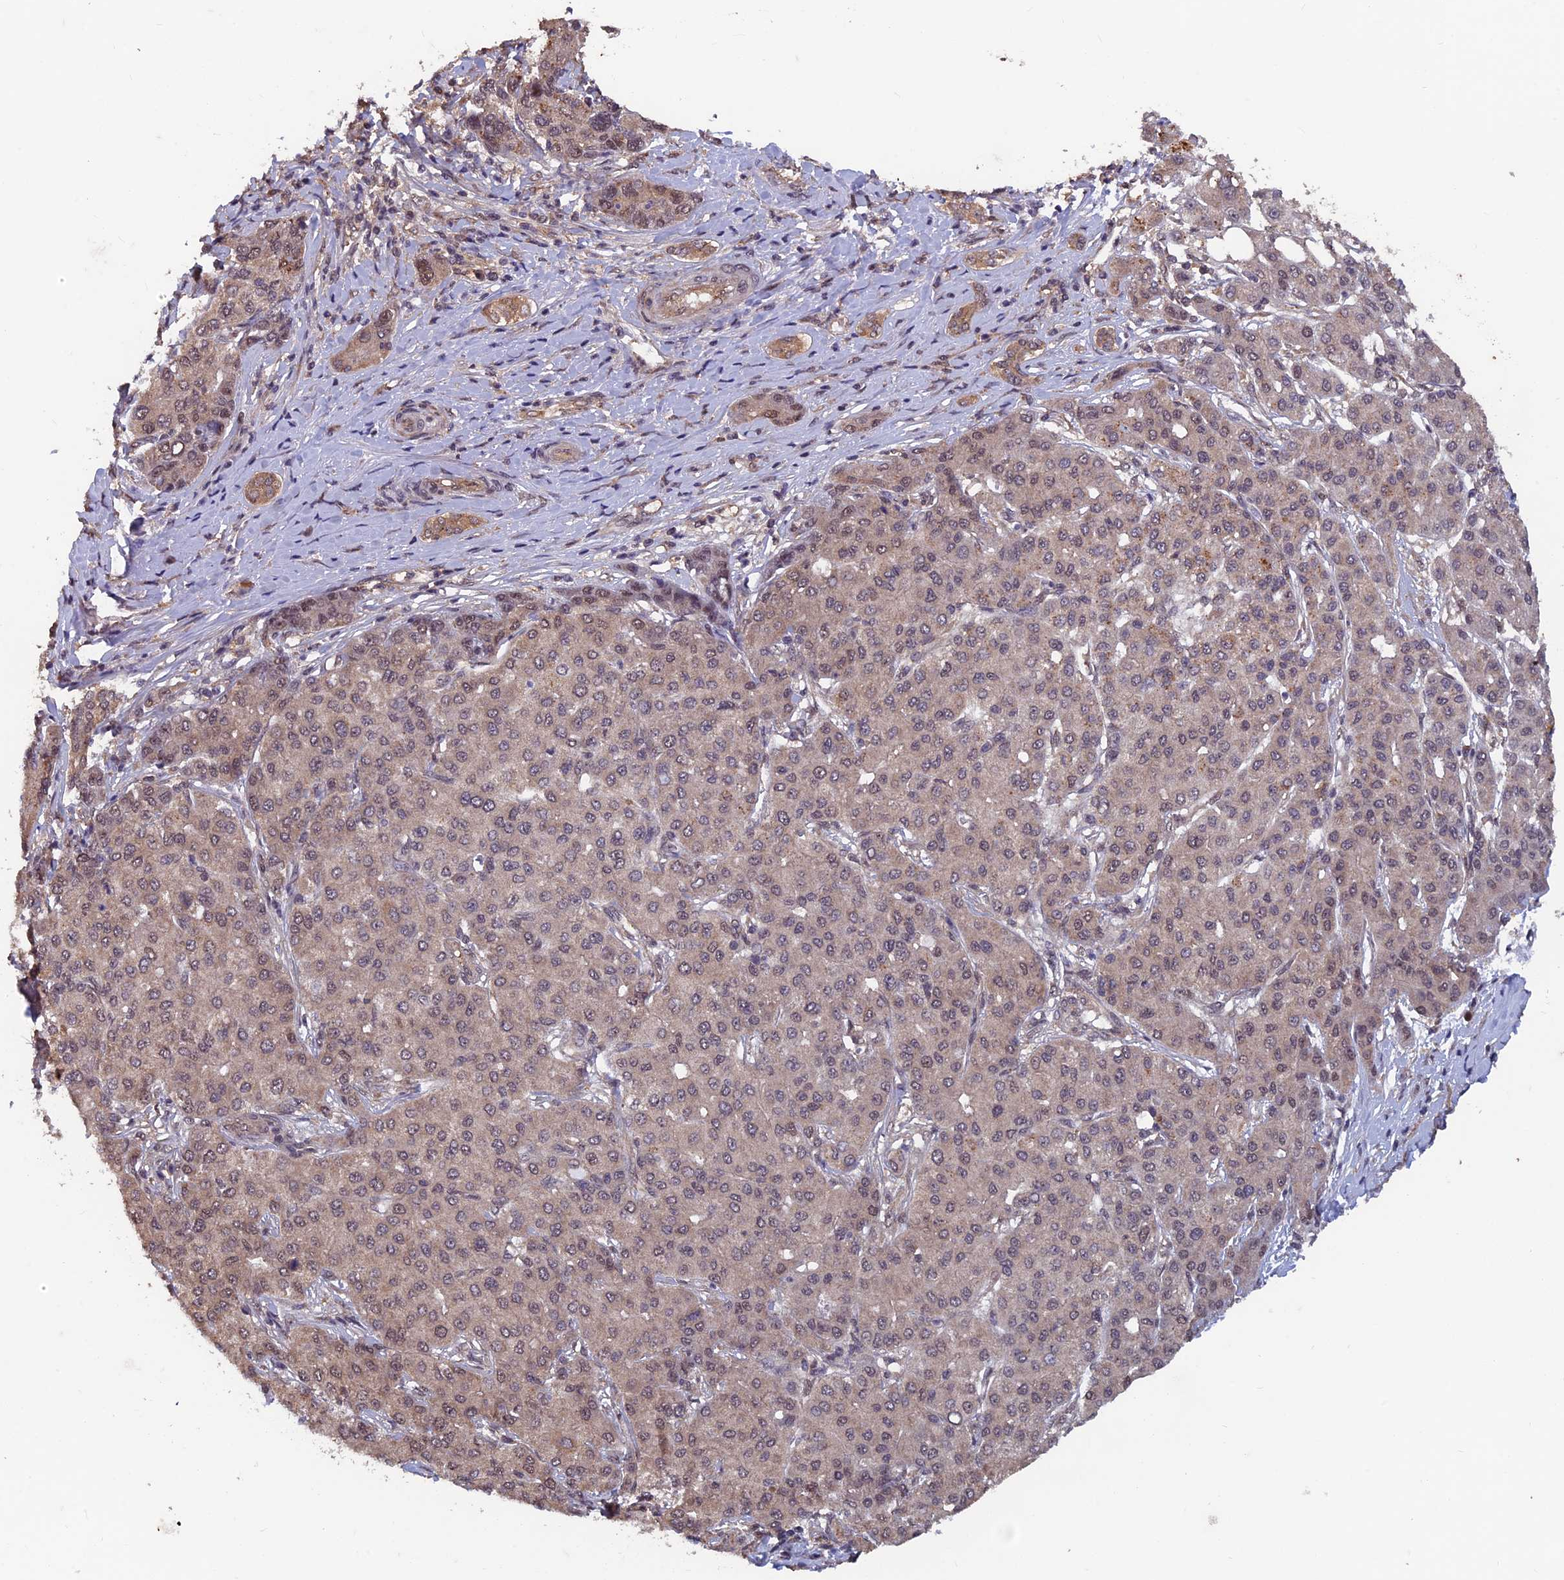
{"staining": {"intensity": "weak", "quantity": "<25%", "location": "cytoplasmic/membranous,nuclear"}, "tissue": "liver cancer", "cell_type": "Tumor cells", "image_type": "cancer", "snomed": [{"axis": "morphology", "description": "Carcinoma, Hepatocellular, NOS"}, {"axis": "topography", "description": "Liver"}], "caption": "Immunohistochemistry (IHC) of human hepatocellular carcinoma (liver) demonstrates no staining in tumor cells. (DAB (3,3'-diaminobenzidine) IHC with hematoxylin counter stain).", "gene": "FAM53C", "patient": {"sex": "male", "age": 65}}